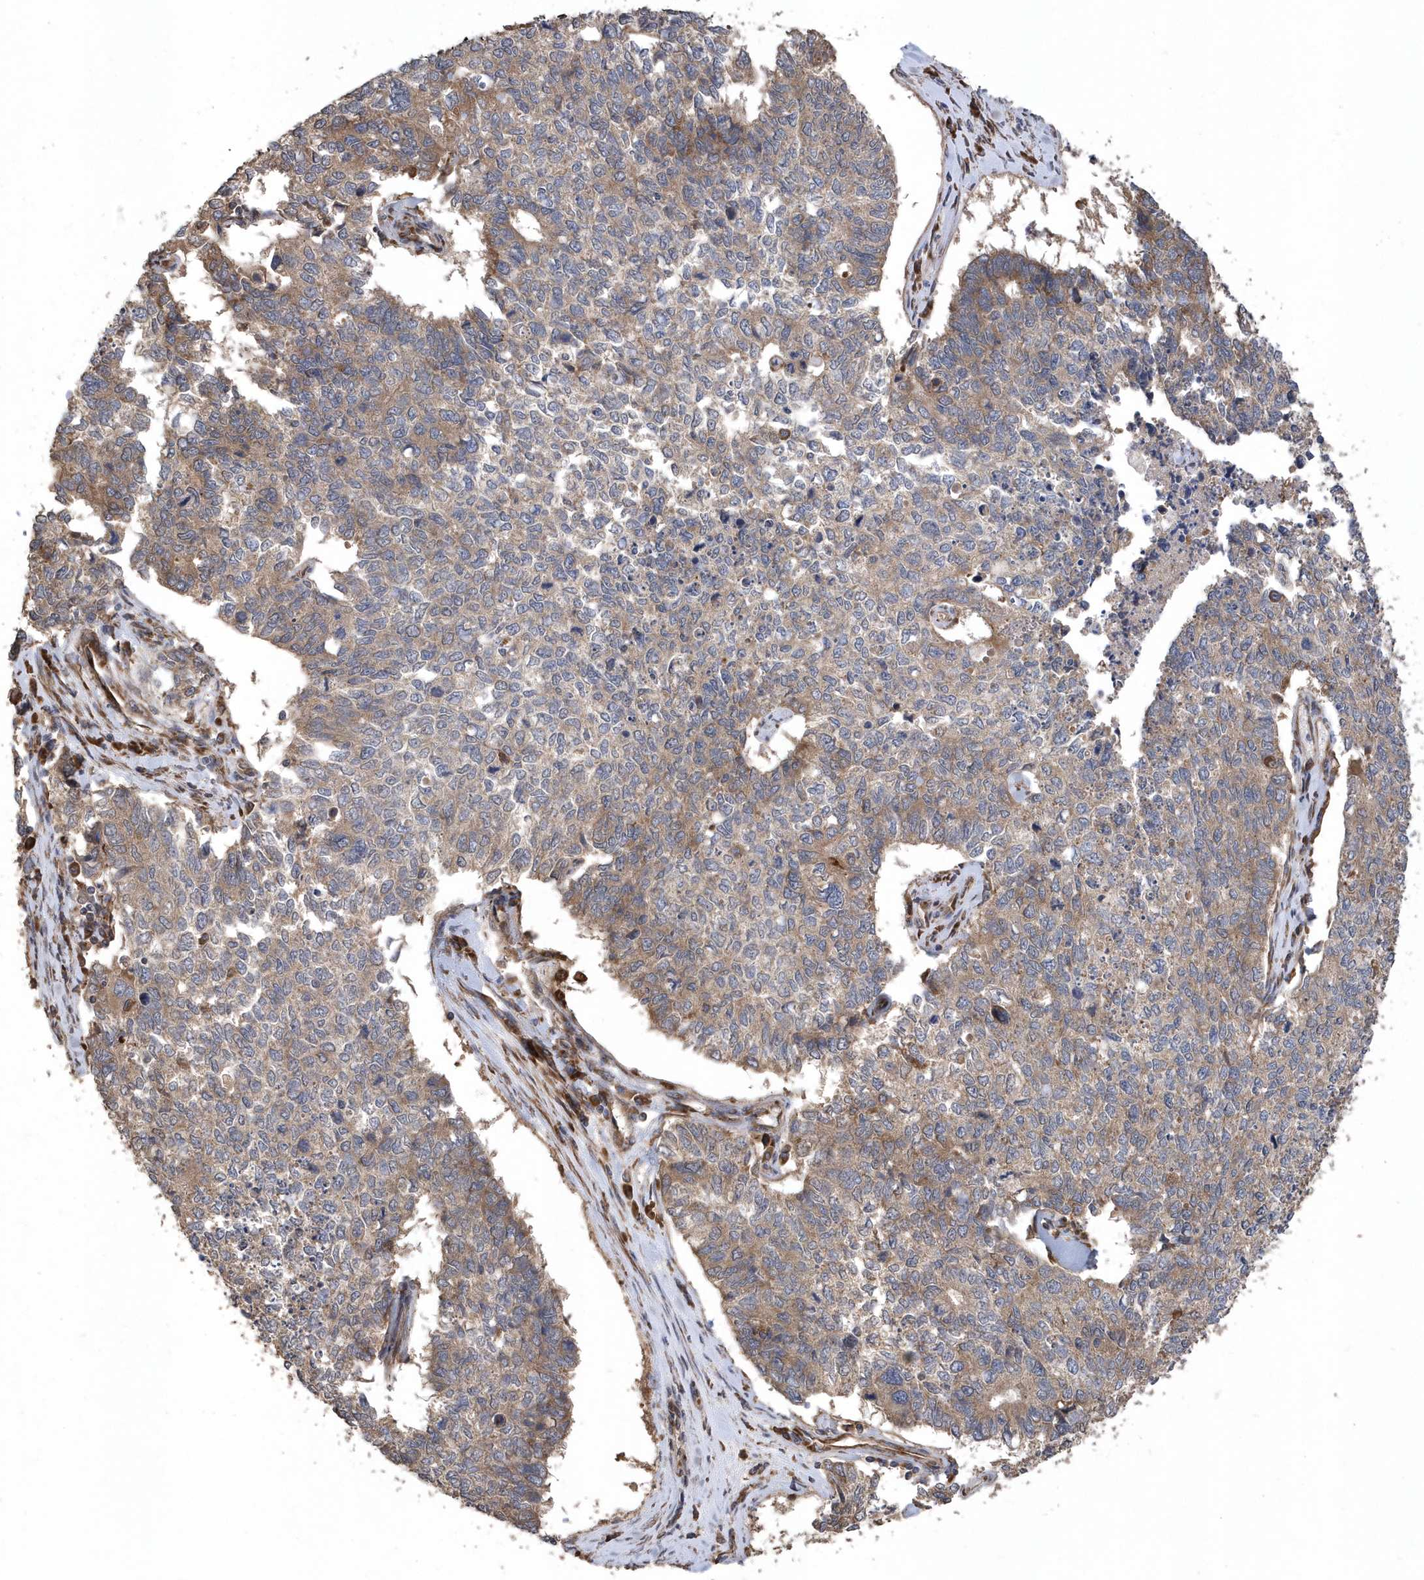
{"staining": {"intensity": "weak", "quantity": "25%-75%", "location": "cytoplasmic/membranous"}, "tissue": "cervical cancer", "cell_type": "Tumor cells", "image_type": "cancer", "snomed": [{"axis": "morphology", "description": "Squamous cell carcinoma, NOS"}, {"axis": "topography", "description": "Cervix"}], "caption": "IHC (DAB) staining of cervical squamous cell carcinoma displays weak cytoplasmic/membranous protein expression in approximately 25%-75% of tumor cells.", "gene": "WASHC5", "patient": {"sex": "female", "age": 63}}